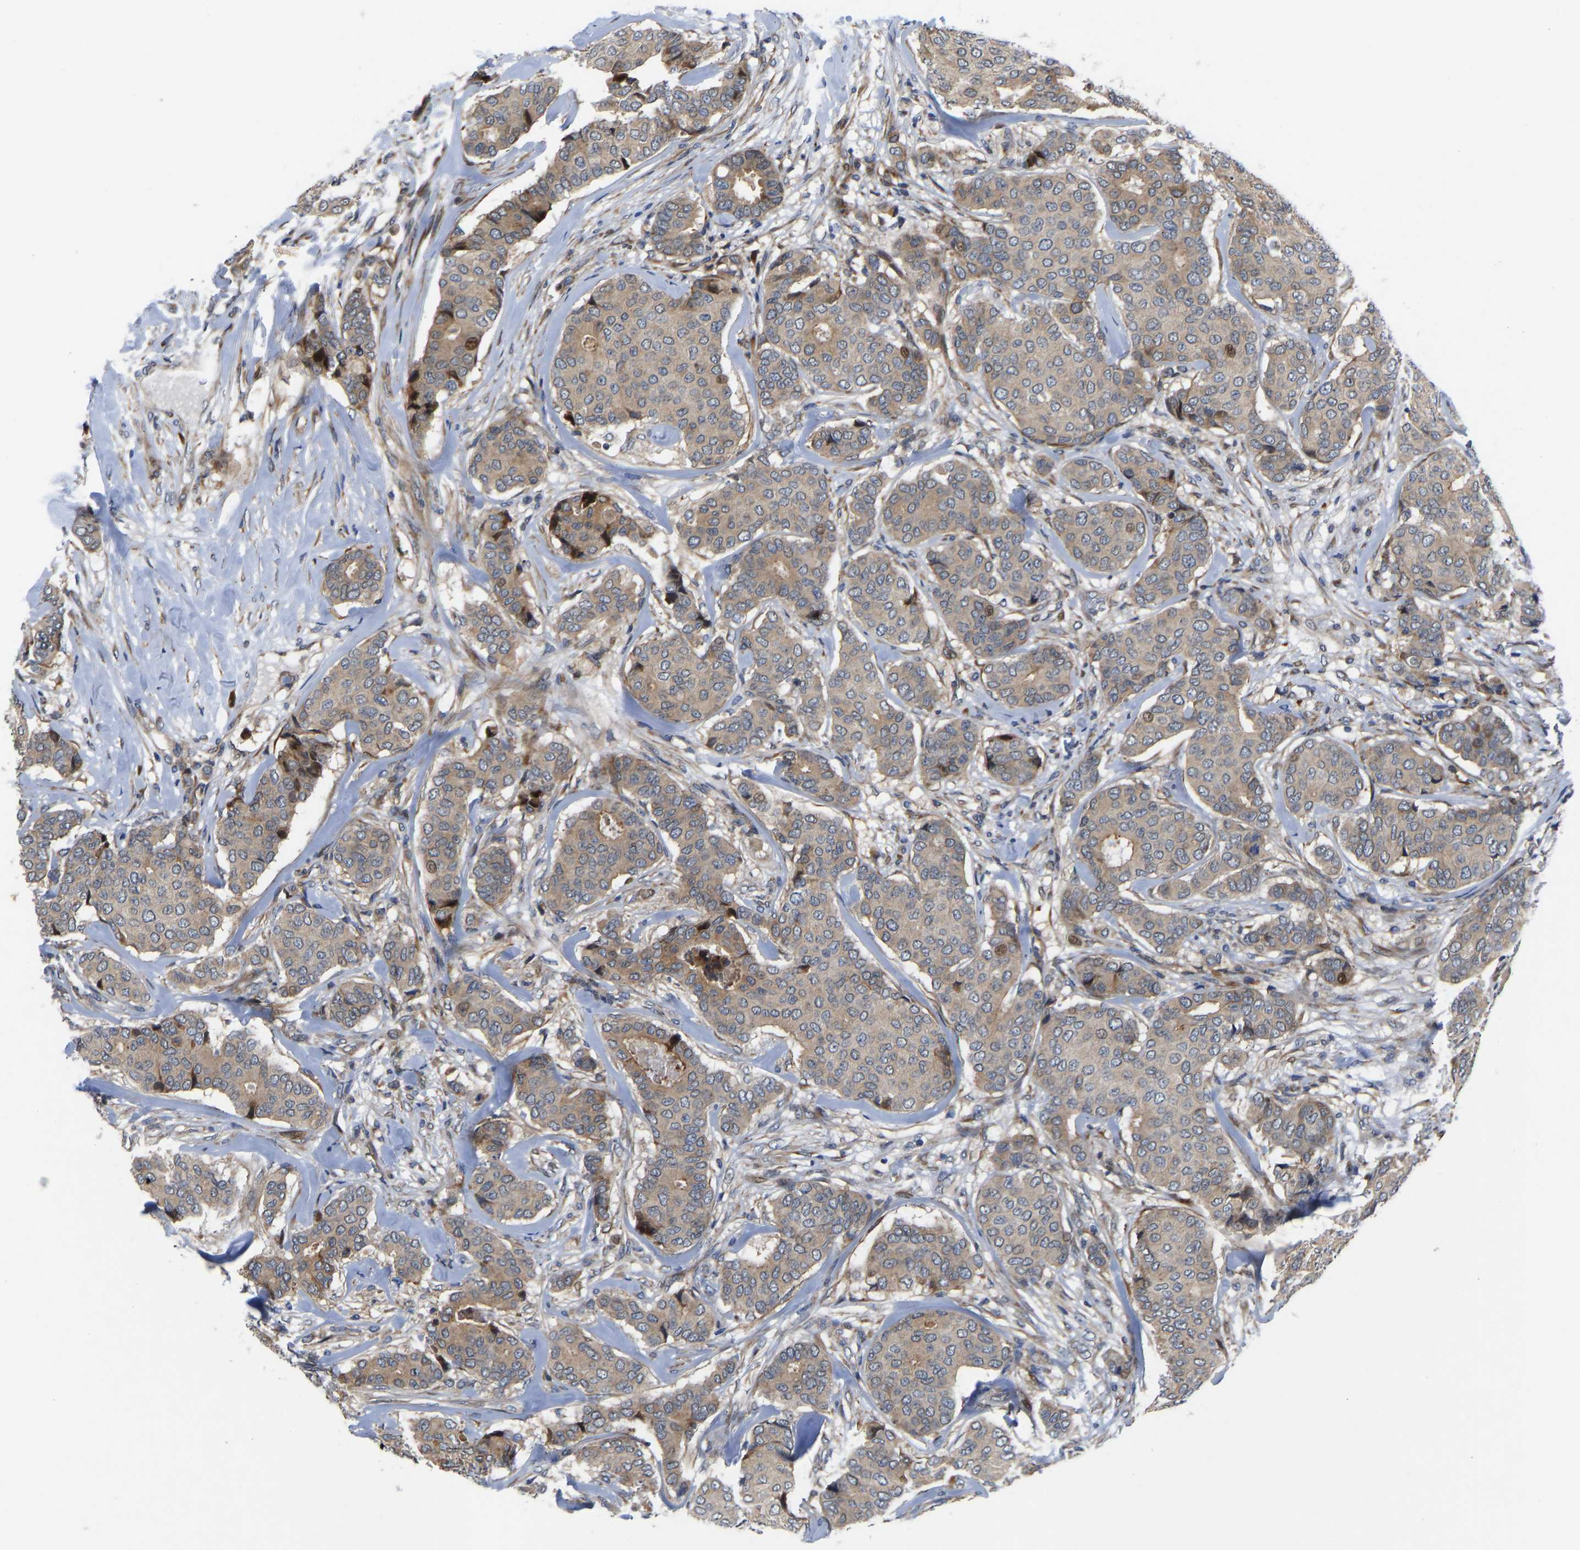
{"staining": {"intensity": "weak", "quantity": ">75%", "location": "cytoplasmic/membranous,nuclear"}, "tissue": "breast cancer", "cell_type": "Tumor cells", "image_type": "cancer", "snomed": [{"axis": "morphology", "description": "Duct carcinoma"}, {"axis": "topography", "description": "Breast"}], "caption": "The immunohistochemical stain highlights weak cytoplasmic/membranous and nuclear positivity in tumor cells of intraductal carcinoma (breast) tissue. Ihc stains the protein in brown and the nuclei are stained blue.", "gene": "TMEM38B", "patient": {"sex": "female", "age": 75}}